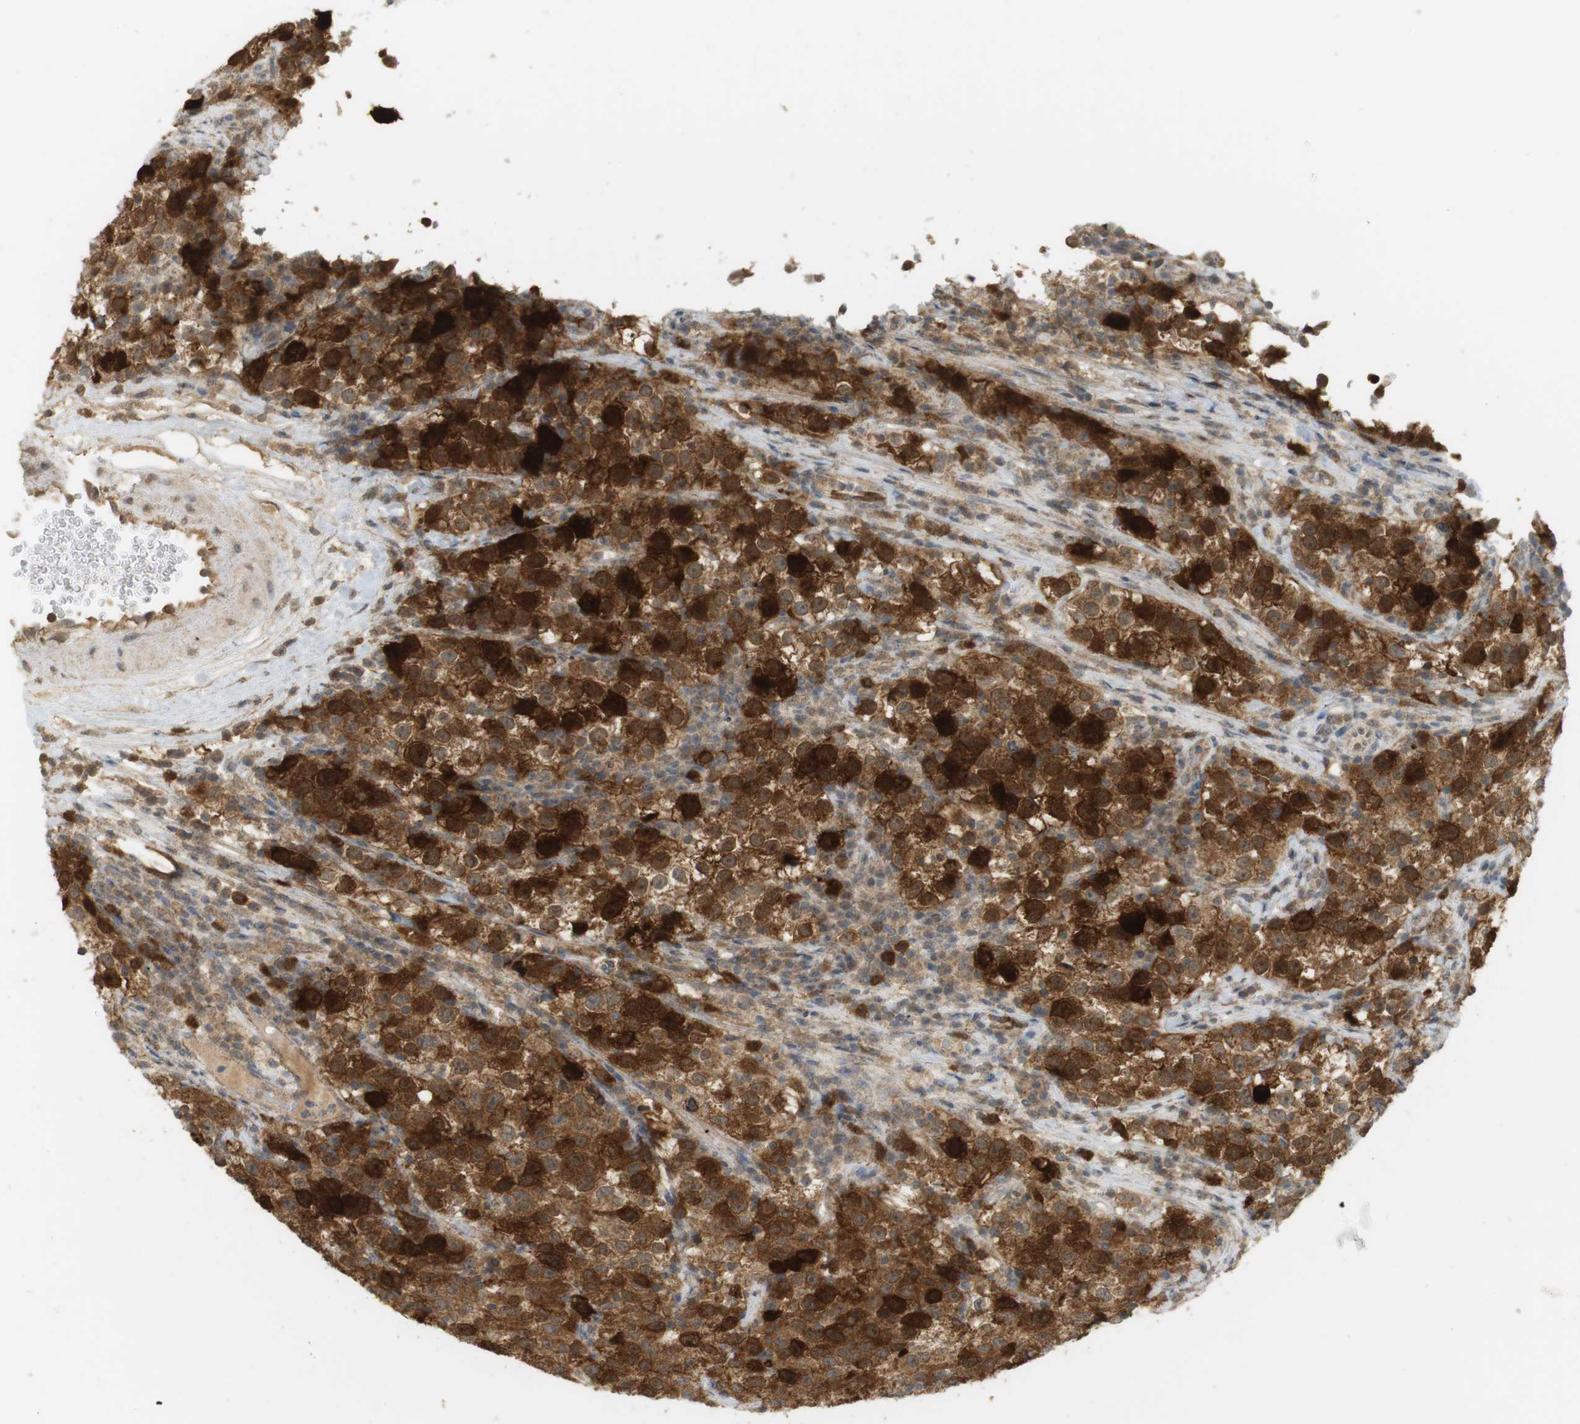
{"staining": {"intensity": "strong", "quantity": ">75%", "location": "cytoplasmic/membranous"}, "tissue": "testis cancer", "cell_type": "Tumor cells", "image_type": "cancer", "snomed": [{"axis": "morphology", "description": "Seminoma, NOS"}, {"axis": "topography", "description": "Testis"}], "caption": "Approximately >75% of tumor cells in seminoma (testis) reveal strong cytoplasmic/membranous protein positivity as visualized by brown immunohistochemical staining.", "gene": "TTK", "patient": {"sex": "male", "age": 22}}